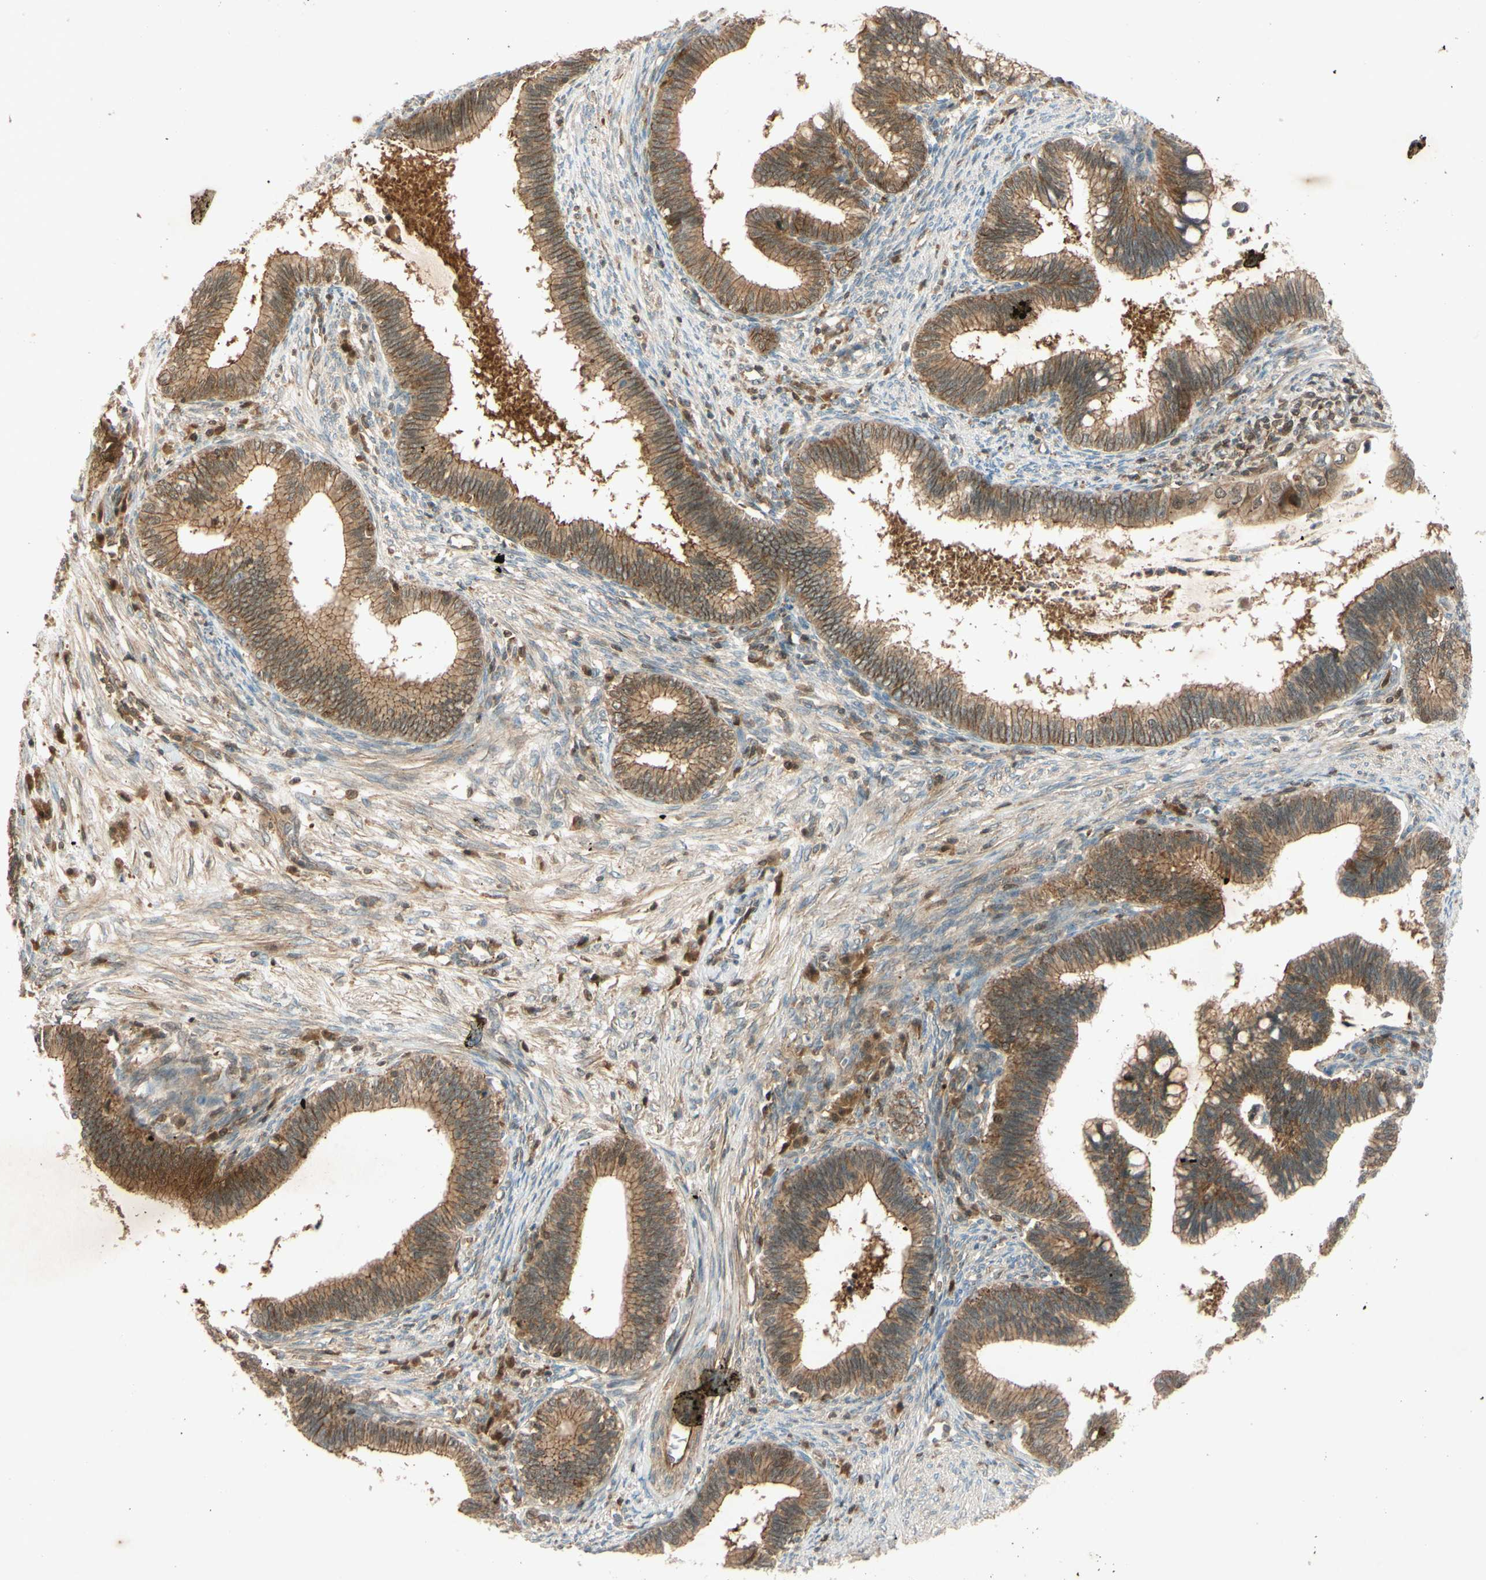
{"staining": {"intensity": "moderate", "quantity": ">75%", "location": "cytoplasmic/membranous"}, "tissue": "cervical cancer", "cell_type": "Tumor cells", "image_type": "cancer", "snomed": [{"axis": "morphology", "description": "Adenocarcinoma, NOS"}, {"axis": "topography", "description": "Cervix"}], "caption": "An immunohistochemistry photomicrograph of neoplastic tissue is shown. Protein staining in brown labels moderate cytoplasmic/membranous positivity in cervical cancer (adenocarcinoma) within tumor cells.", "gene": "EPHA8", "patient": {"sex": "female", "age": 36}}